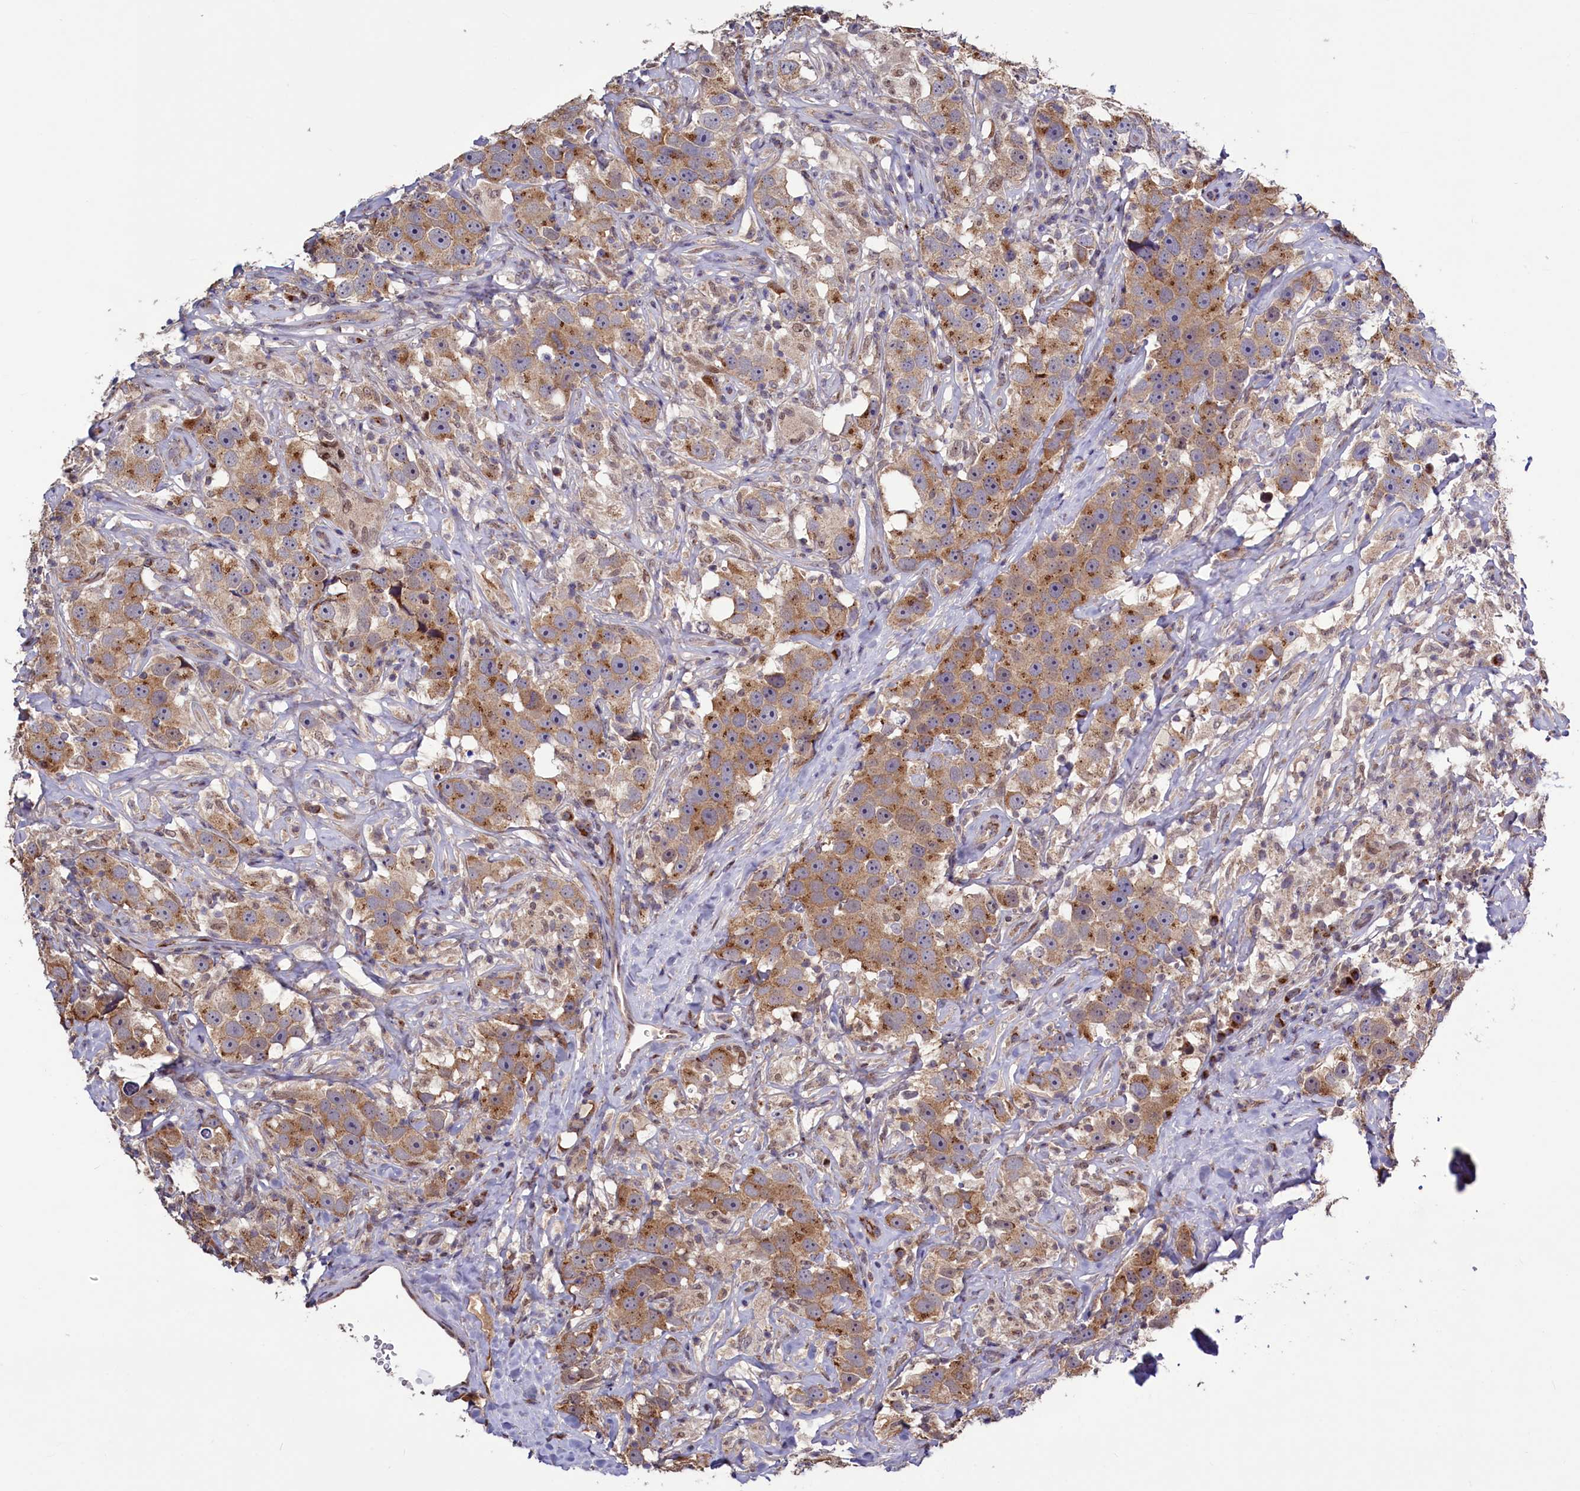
{"staining": {"intensity": "moderate", "quantity": "25%-75%", "location": "cytoplasmic/membranous"}, "tissue": "testis cancer", "cell_type": "Tumor cells", "image_type": "cancer", "snomed": [{"axis": "morphology", "description": "Seminoma, NOS"}, {"axis": "topography", "description": "Testis"}], "caption": "Immunohistochemical staining of seminoma (testis) exhibits medium levels of moderate cytoplasmic/membranous expression in about 25%-75% of tumor cells.", "gene": "SEC24C", "patient": {"sex": "male", "age": 49}}